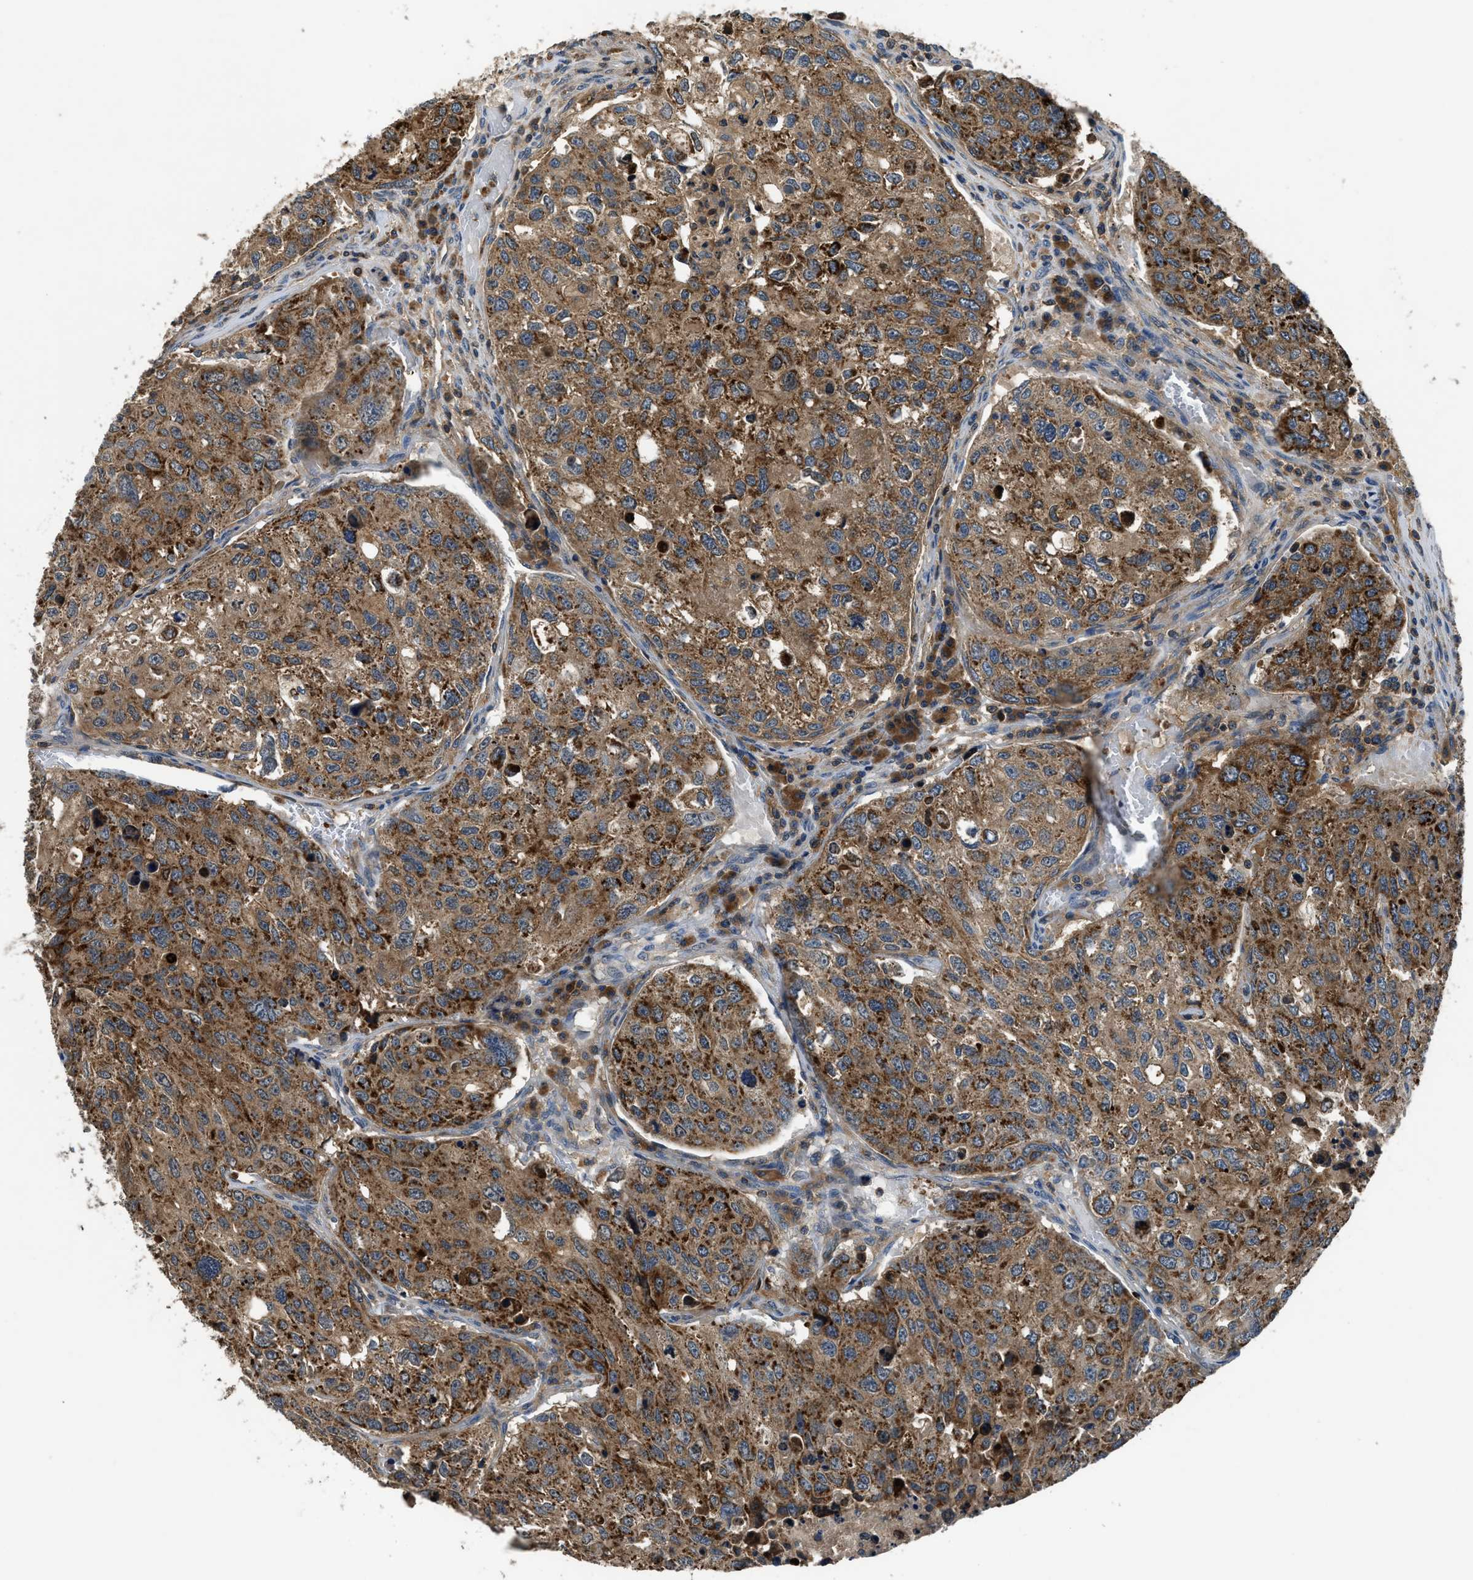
{"staining": {"intensity": "strong", "quantity": ">75%", "location": "cytoplasmic/membranous"}, "tissue": "urothelial cancer", "cell_type": "Tumor cells", "image_type": "cancer", "snomed": [{"axis": "morphology", "description": "Urothelial carcinoma, High grade"}, {"axis": "topography", "description": "Lymph node"}, {"axis": "topography", "description": "Urinary bladder"}], "caption": "A high-resolution histopathology image shows IHC staining of urothelial carcinoma (high-grade), which shows strong cytoplasmic/membranous staining in about >75% of tumor cells. (DAB IHC with brightfield microscopy, high magnification).", "gene": "PAFAH2", "patient": {"sex": "male", "age": 51}}